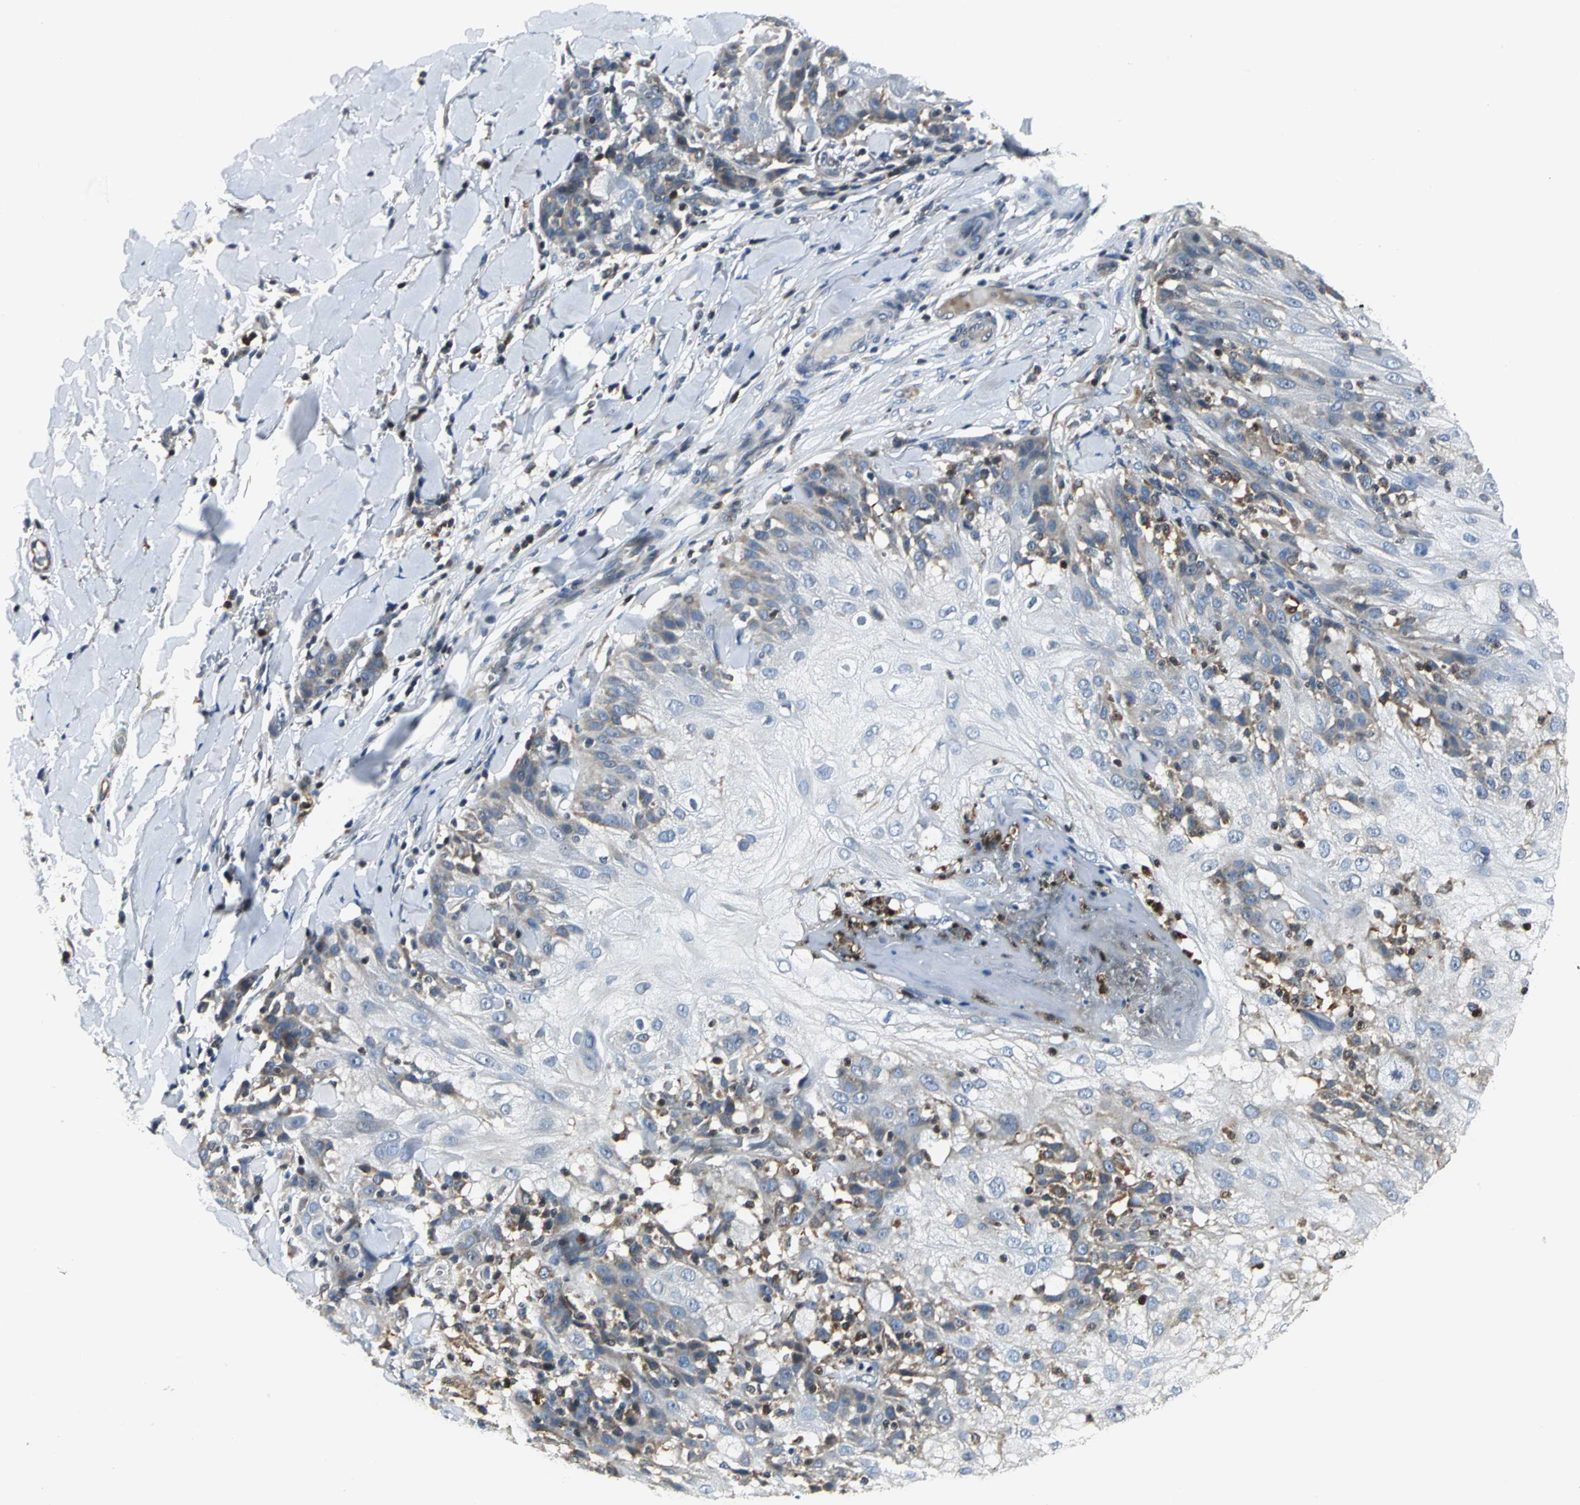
{"staining": {"intensity": "moderate", "quantity": "25%-75%", "location": "cytoplasmic/membranous"}, "tissue": "skin cancer", "cell_type": "Tumor cells", "image_type": "cancer", "snomed": [{"axis": "morphology", "description": "Normal tissue, NOS"}, {"axis": "morphology", "description": "Squamous cell carcinoma, NOS"}, {"axis": "topography", "description": "Skin"}], "caption": "Immunohistochemistry (IHC) of skin cancer (squamous cell carcinoma) demonstrates medium levels of moderate cytoplasmic/membranous expression in about 25%-75% of tumor cells. (DAB IHC, brown staining for protein, blue staining for nuclei).", "gene": "USP40", "patient": {"sex": "female", "age": 83}}